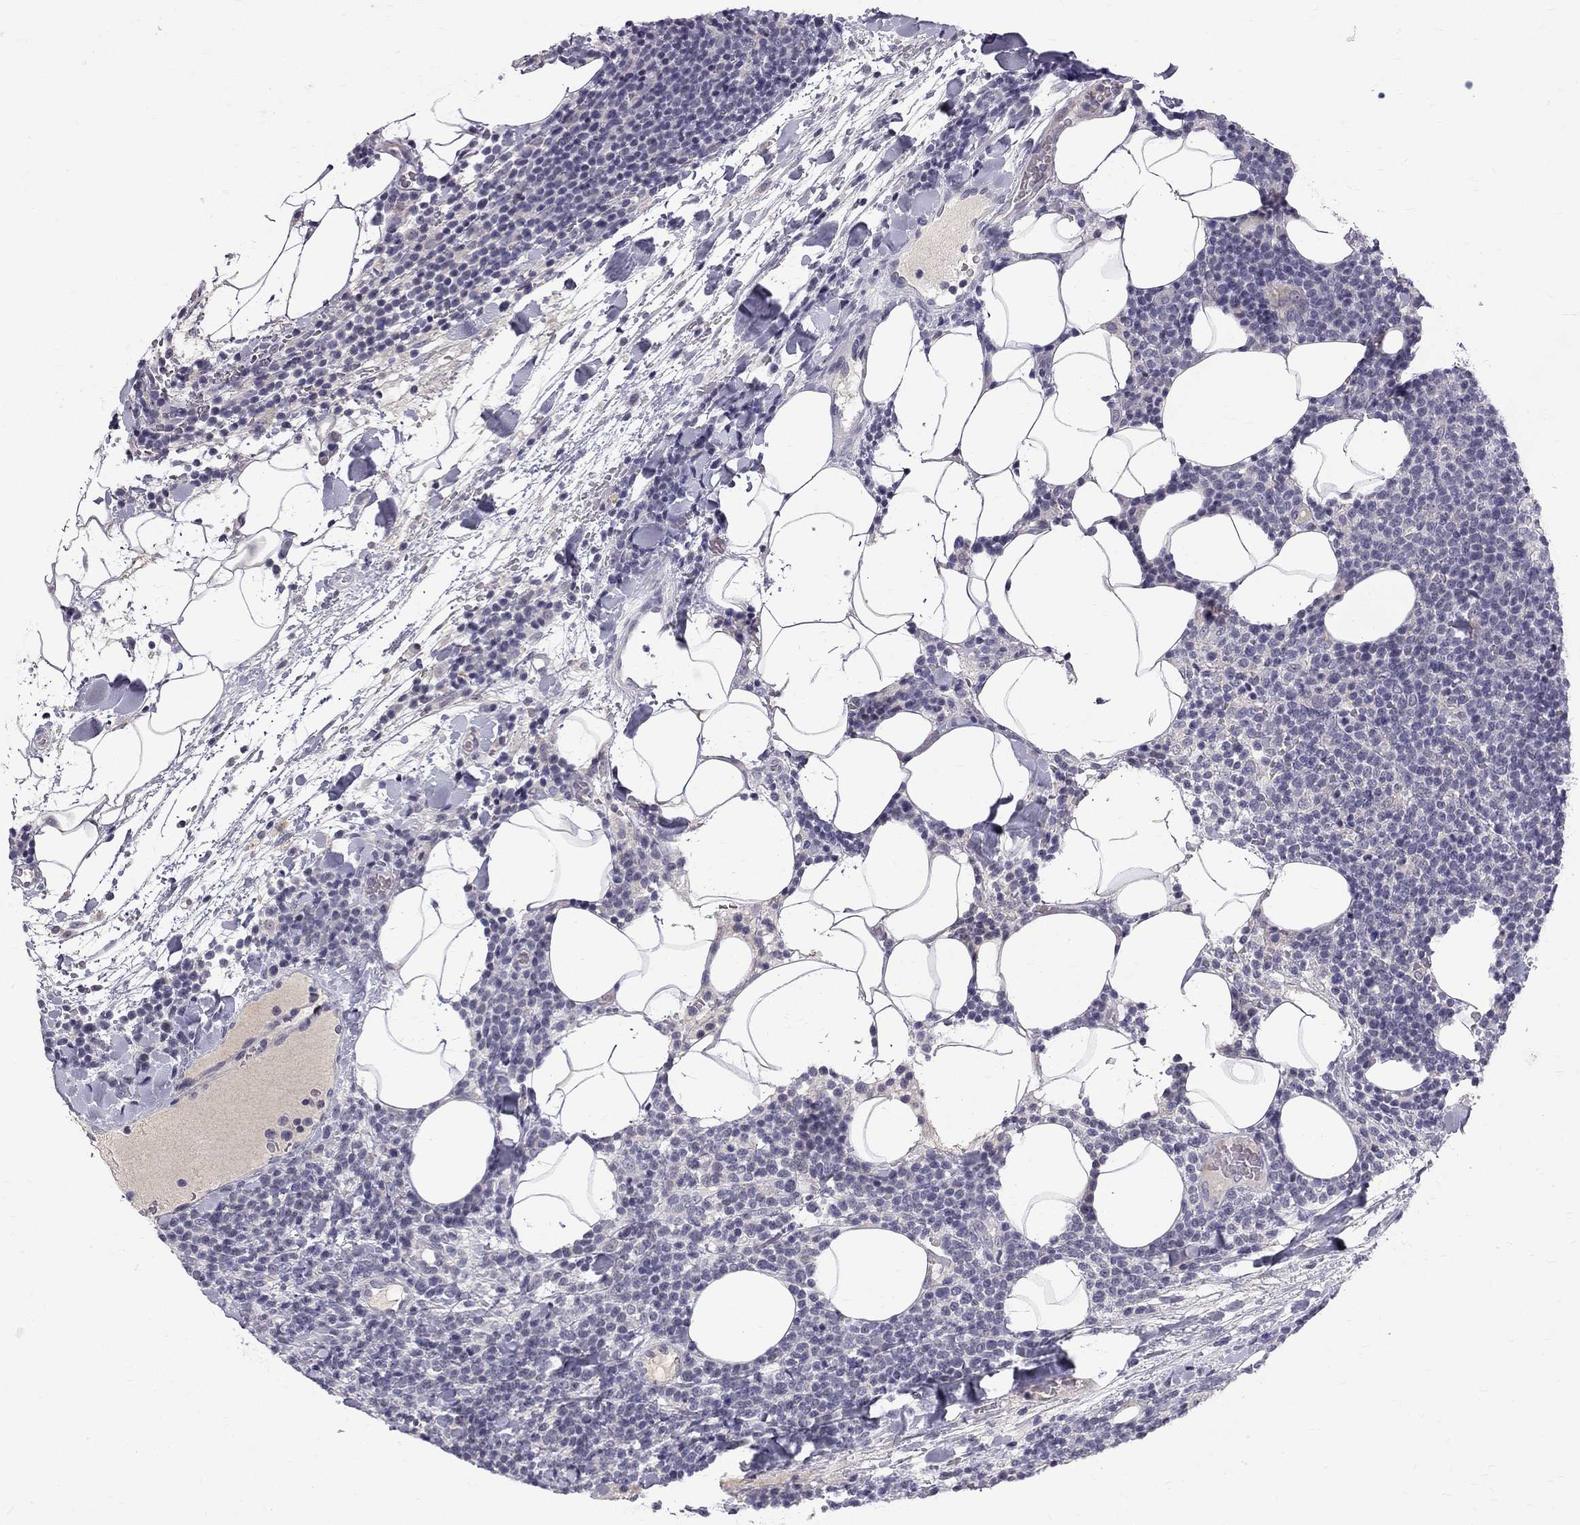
{"staining": {"intensity": "negative", "quantity": "none", "location": "none"}, "tissue": "lymphoma", "cell_type": "Tumor cells", "image_type": "cancer", "snomed": [{"axis": "morphology", "description": "Malignant lymphoma, non-Hodgkin's type, High grade"}, {"axis": "topography", "description": "Lymph node"}], "caption": "Immunohistochemical staining of human high-grade malignant lymphoma, non-Hodgkin's type exhibits no significant expression in tumor cells.", "gene": "RTL9", "patient": {"sex": "male", "age": 61}}